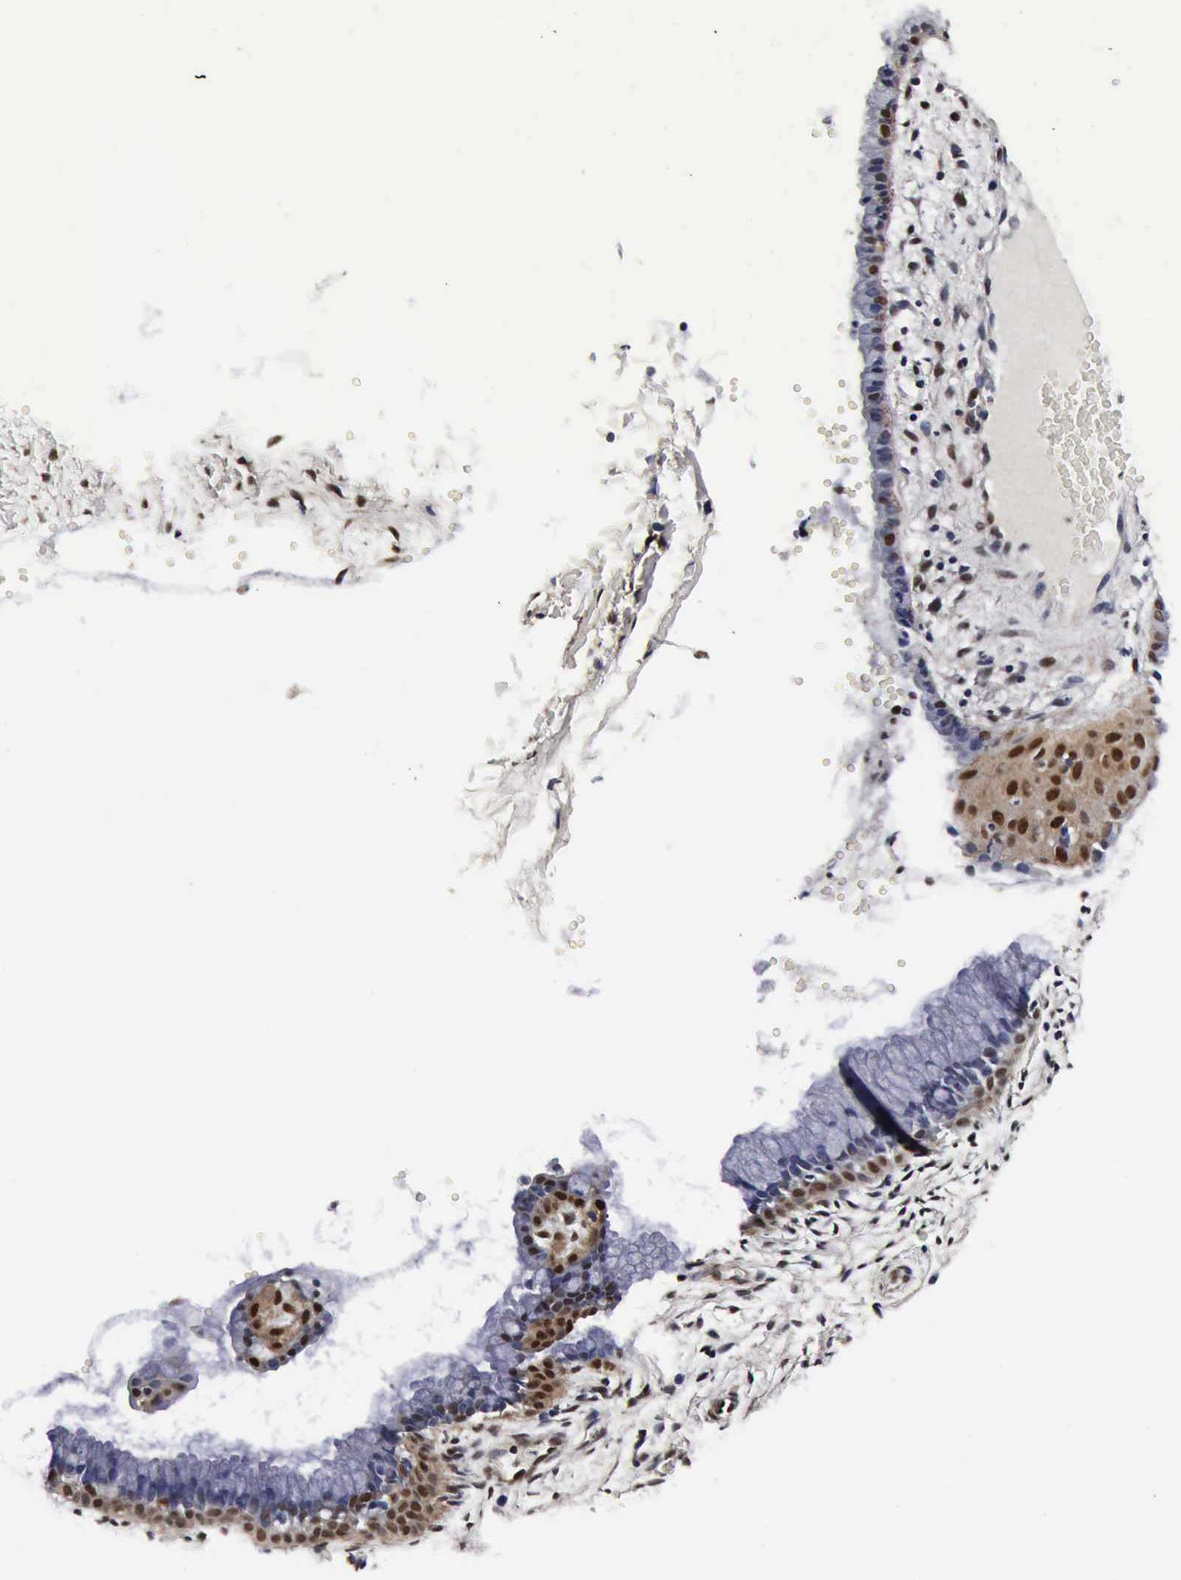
{"staining": {"intensity": "weak", "quantity": "25%-75%", "location": "nuclear"}, "tissue": "cervix", "cell_type": "Glandular cells", "image_type": "normal", "snomed": [{"axis": "morphology", "description": "Normal tissue, NOS"}, {"axis": "topography", "description": "Cervix"}], "caption": "The histopathology image demonstrates a brown stain indicating the presence of a protein in the nuclear of glandular cells in cervix. (Brightfield microscopy of DAB IHC at high magnification).", "gene": "UBC", "patient": {"sex": "female", "age": 39}}